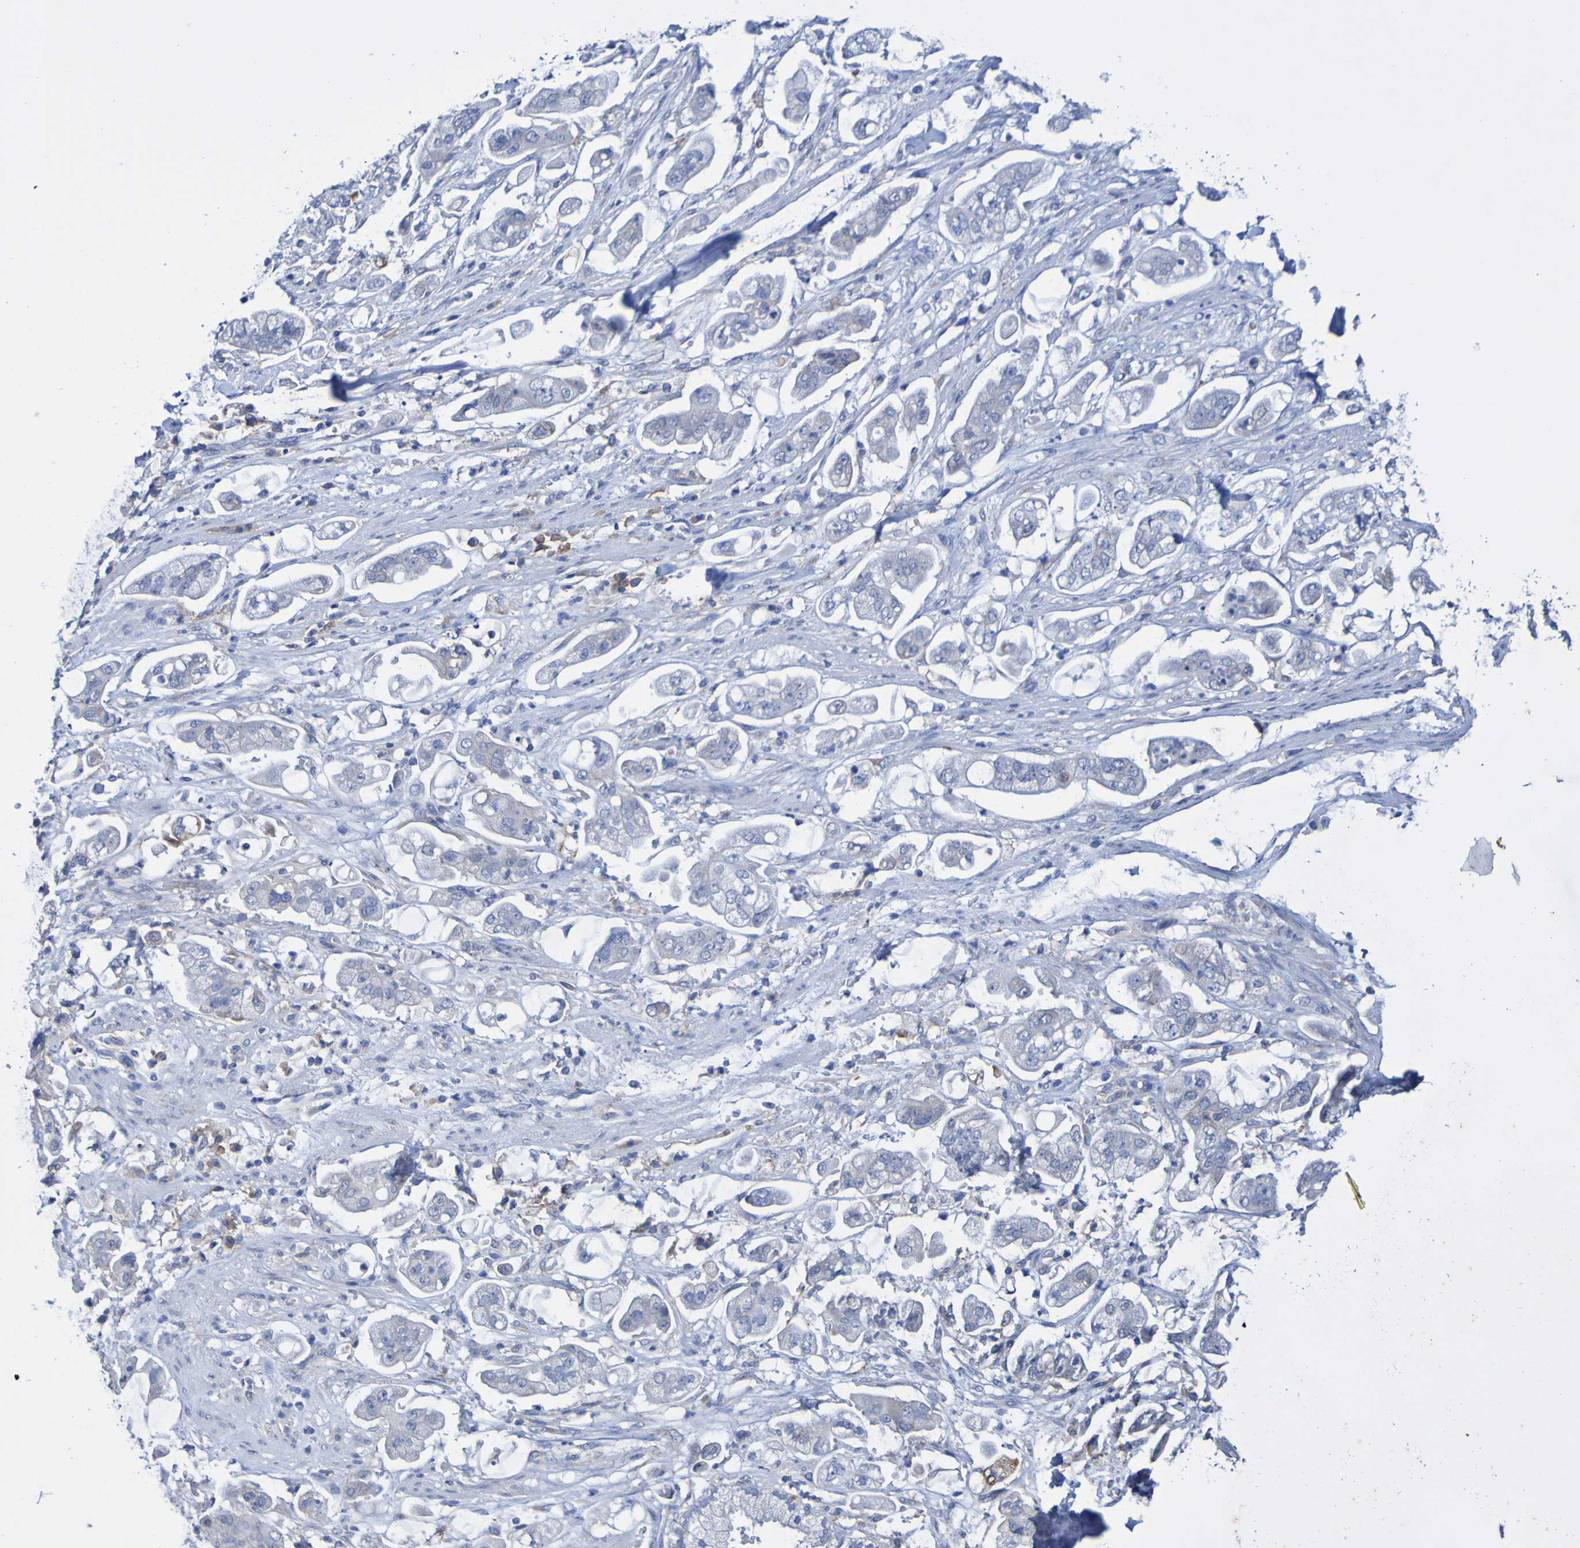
{"staining": {"intensity": "negative", "quantity": "none", "location": "none"}, "tissue": "stomach cancer", "cell_type": "Tumor cells", "image_type": "cancer", "snomed": [{"axis": "morphology", "description": "Adenocarcinoma, NOS"}, {"axis": "topography", "description": "Stomach"}], "caption": "Micrograph shows no protein expression in tumor cells of stomach cancer tissue.", "gene": "SLC3A2", "patient": {"sex": "male", "age": 62}}